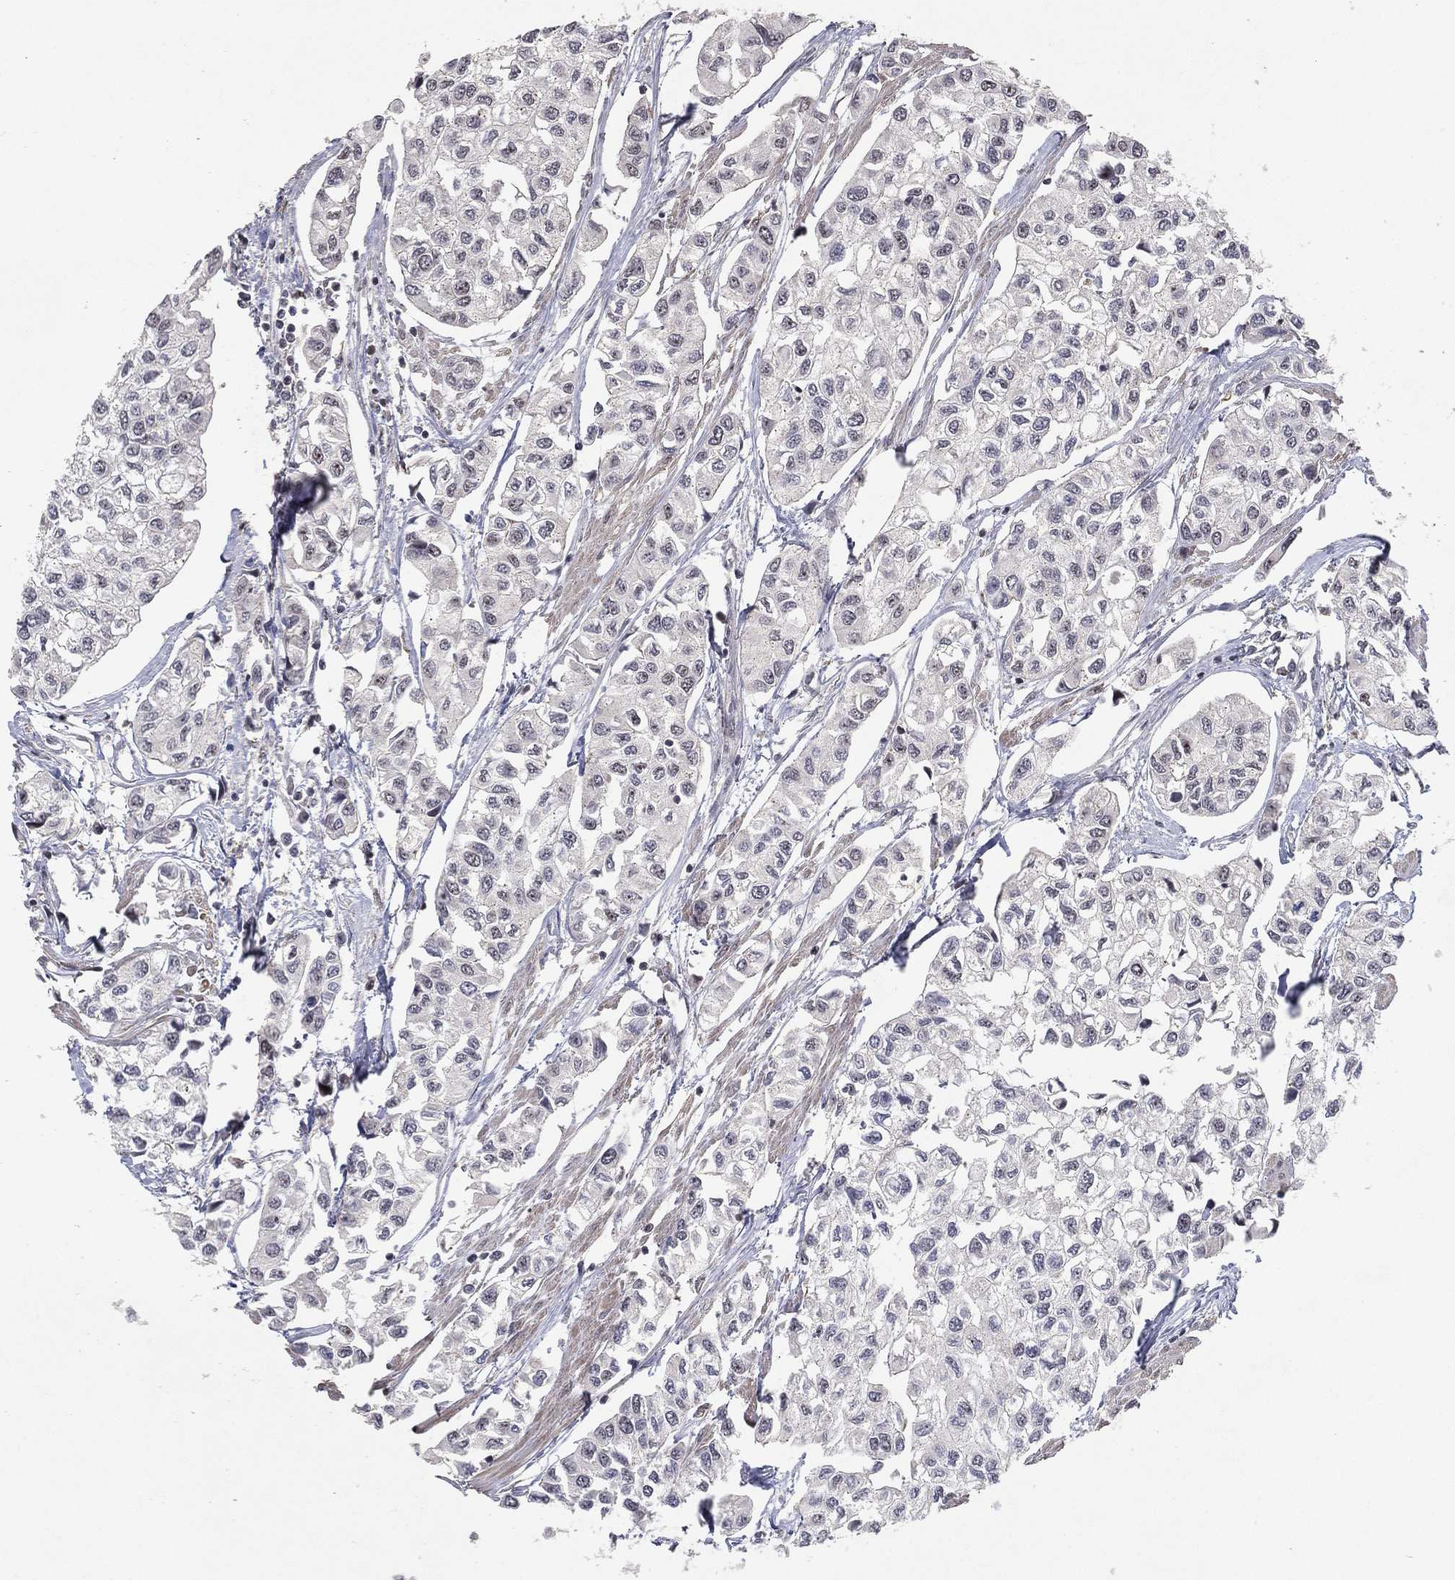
{"staining": {"intensity": "negative", "quantity": "none", "location": "none"}, "tissue": "urothelial cancer", "cell_type": "Tumor cells", "image_type": "cancer", "snomed": [{"axis": "morphology", "description": "Urothelial carcinoma, High grade"}, {"axis": "topography", "description": "Urinary bladder"}], "caption": "There is no significant expression in tumor cells of urothelial cancer.", "gene": "DGCR8", "patient": {"sex": "male", "age": 73}}